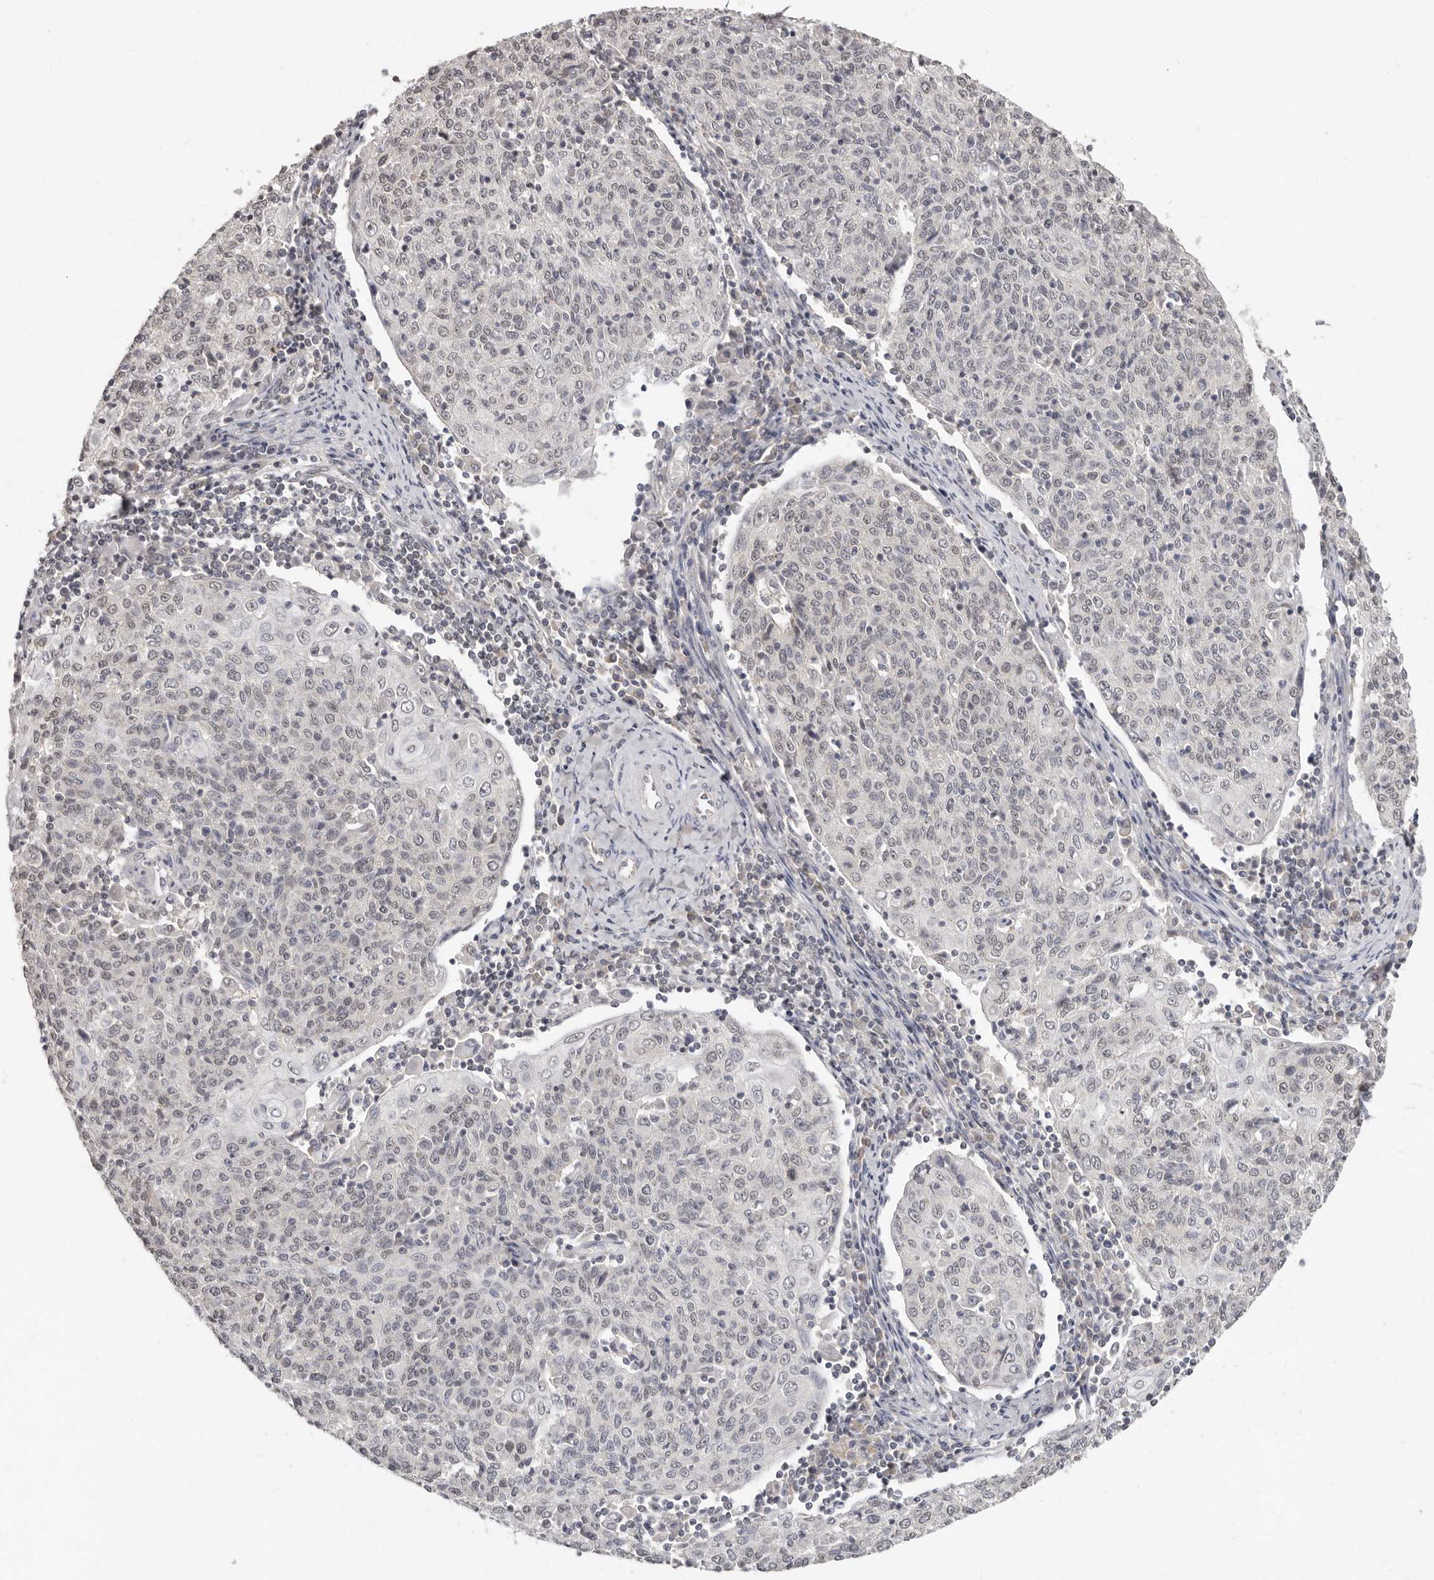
{"staining": {"intensity": "weak", "quantity": "25%-75%", "location": "nuclear"}, "tissue": "cervical cancer", "cell_type": "Tumor cells", "image_type": "cancer", "snomed": [{"axis": "morphology", "description": "Squamous cell carcinoma, NOS"}, {"axis": "topography", "description": "Cervix"}], "caption": "Cervical cancer tissue displays weak nuclear staining in about 25%-75% of tumor cells, visualized by immunohistochemistry.", "gene": "LINGO2", "patient": {"sex": "female", "age": 48}}